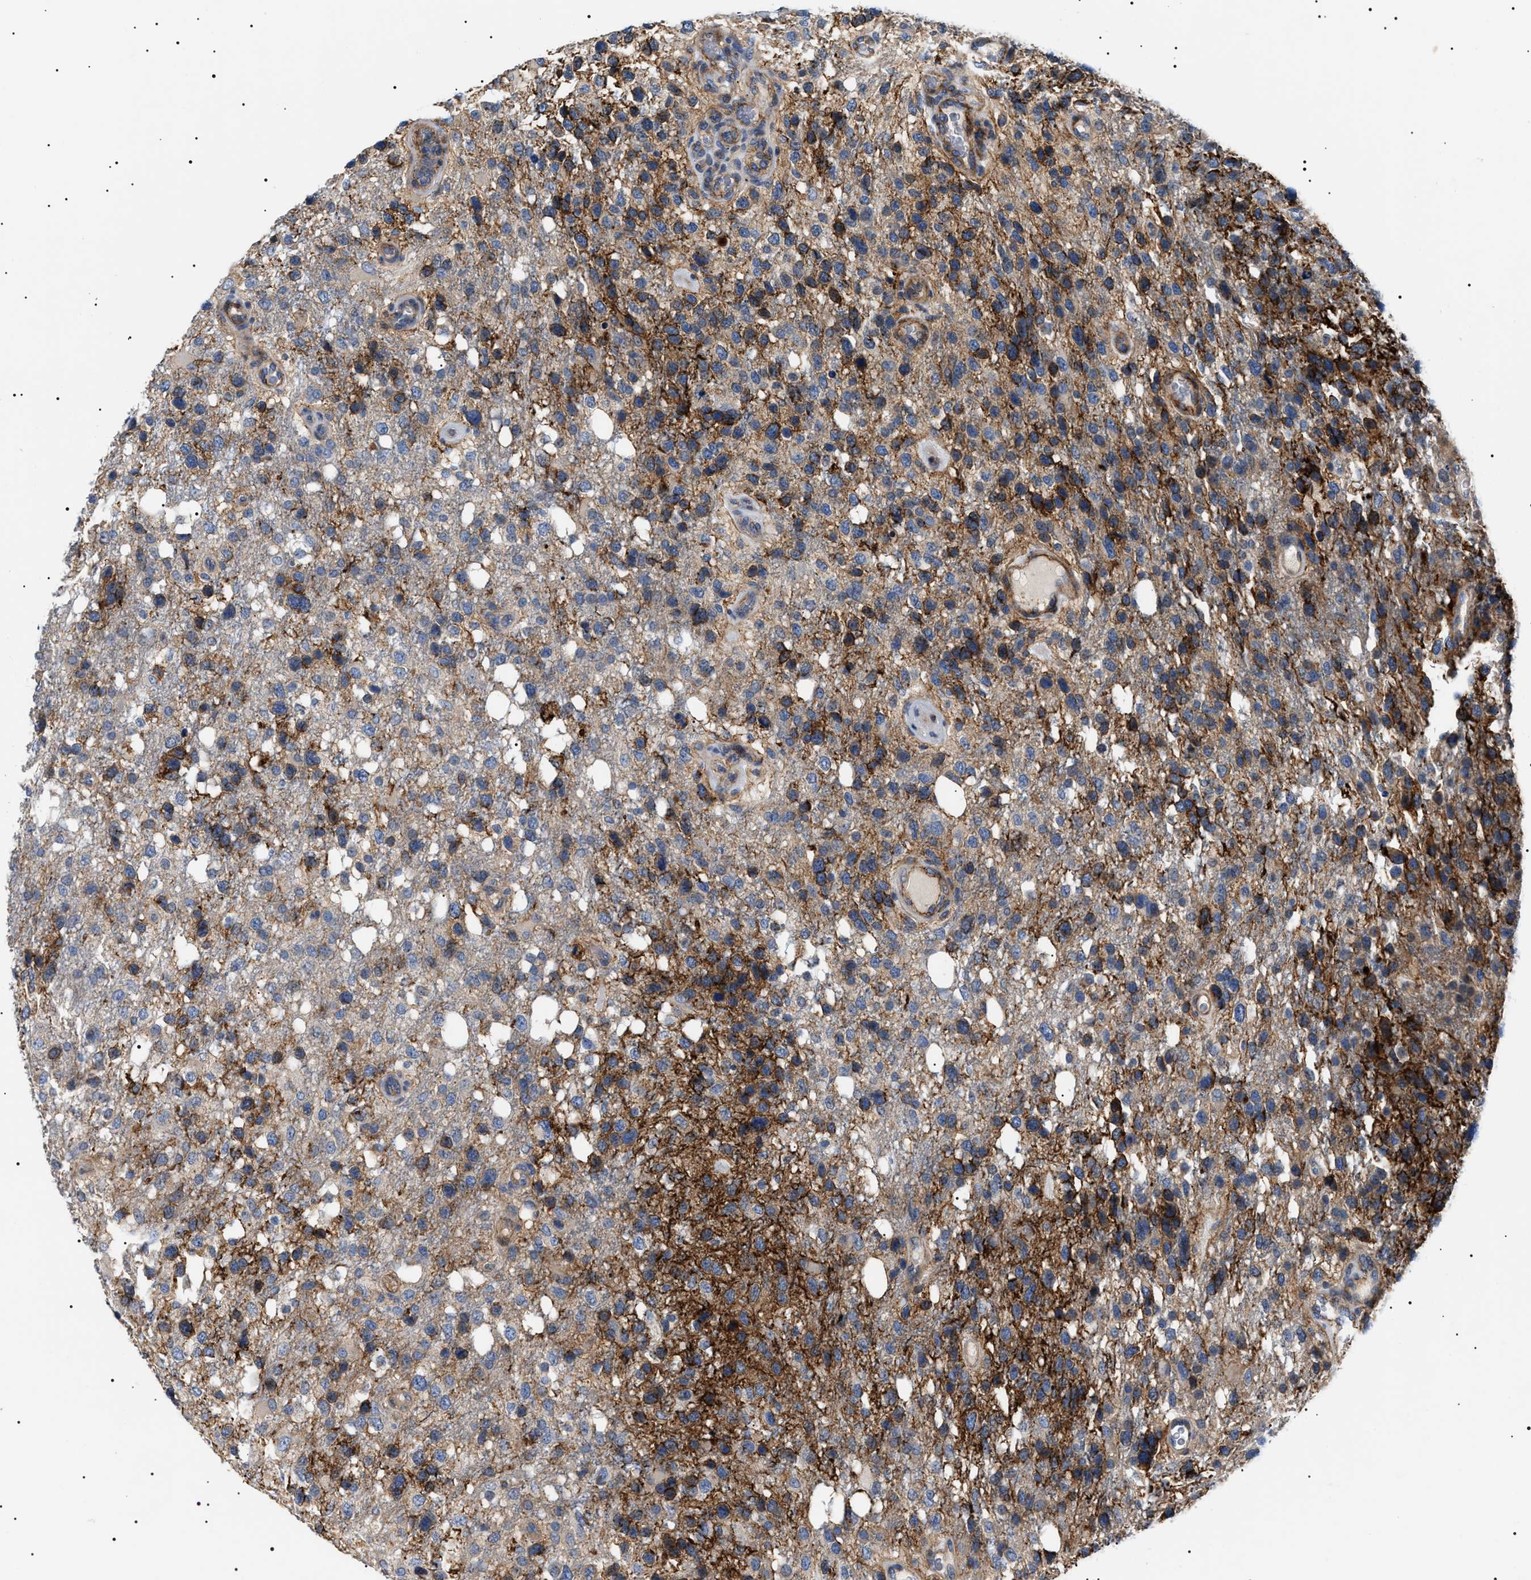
{"staining": {"intensity": "moderate", "quantity": "25%-75%", "location": "cytoplasmic/membranous"}, "tissue": "glioma", "cell_type": "Tumor cells", "image_type": "cancer", "snomed": [{"axis": "morphology", "description": "Glioma, malignant, High grade"}, {"axis": "topography", "description": "Brain"}], "caption": "IHC histopathology image of human malignant glioma (high-grade) stained for a protein (brown), which demonstrates medium levels of moderate cytoplasmic/membranous staining in approximately 25%-75% of tumor cells.", "gene": "TMEM222", "patient": {"sex": "female", "age": 58}}